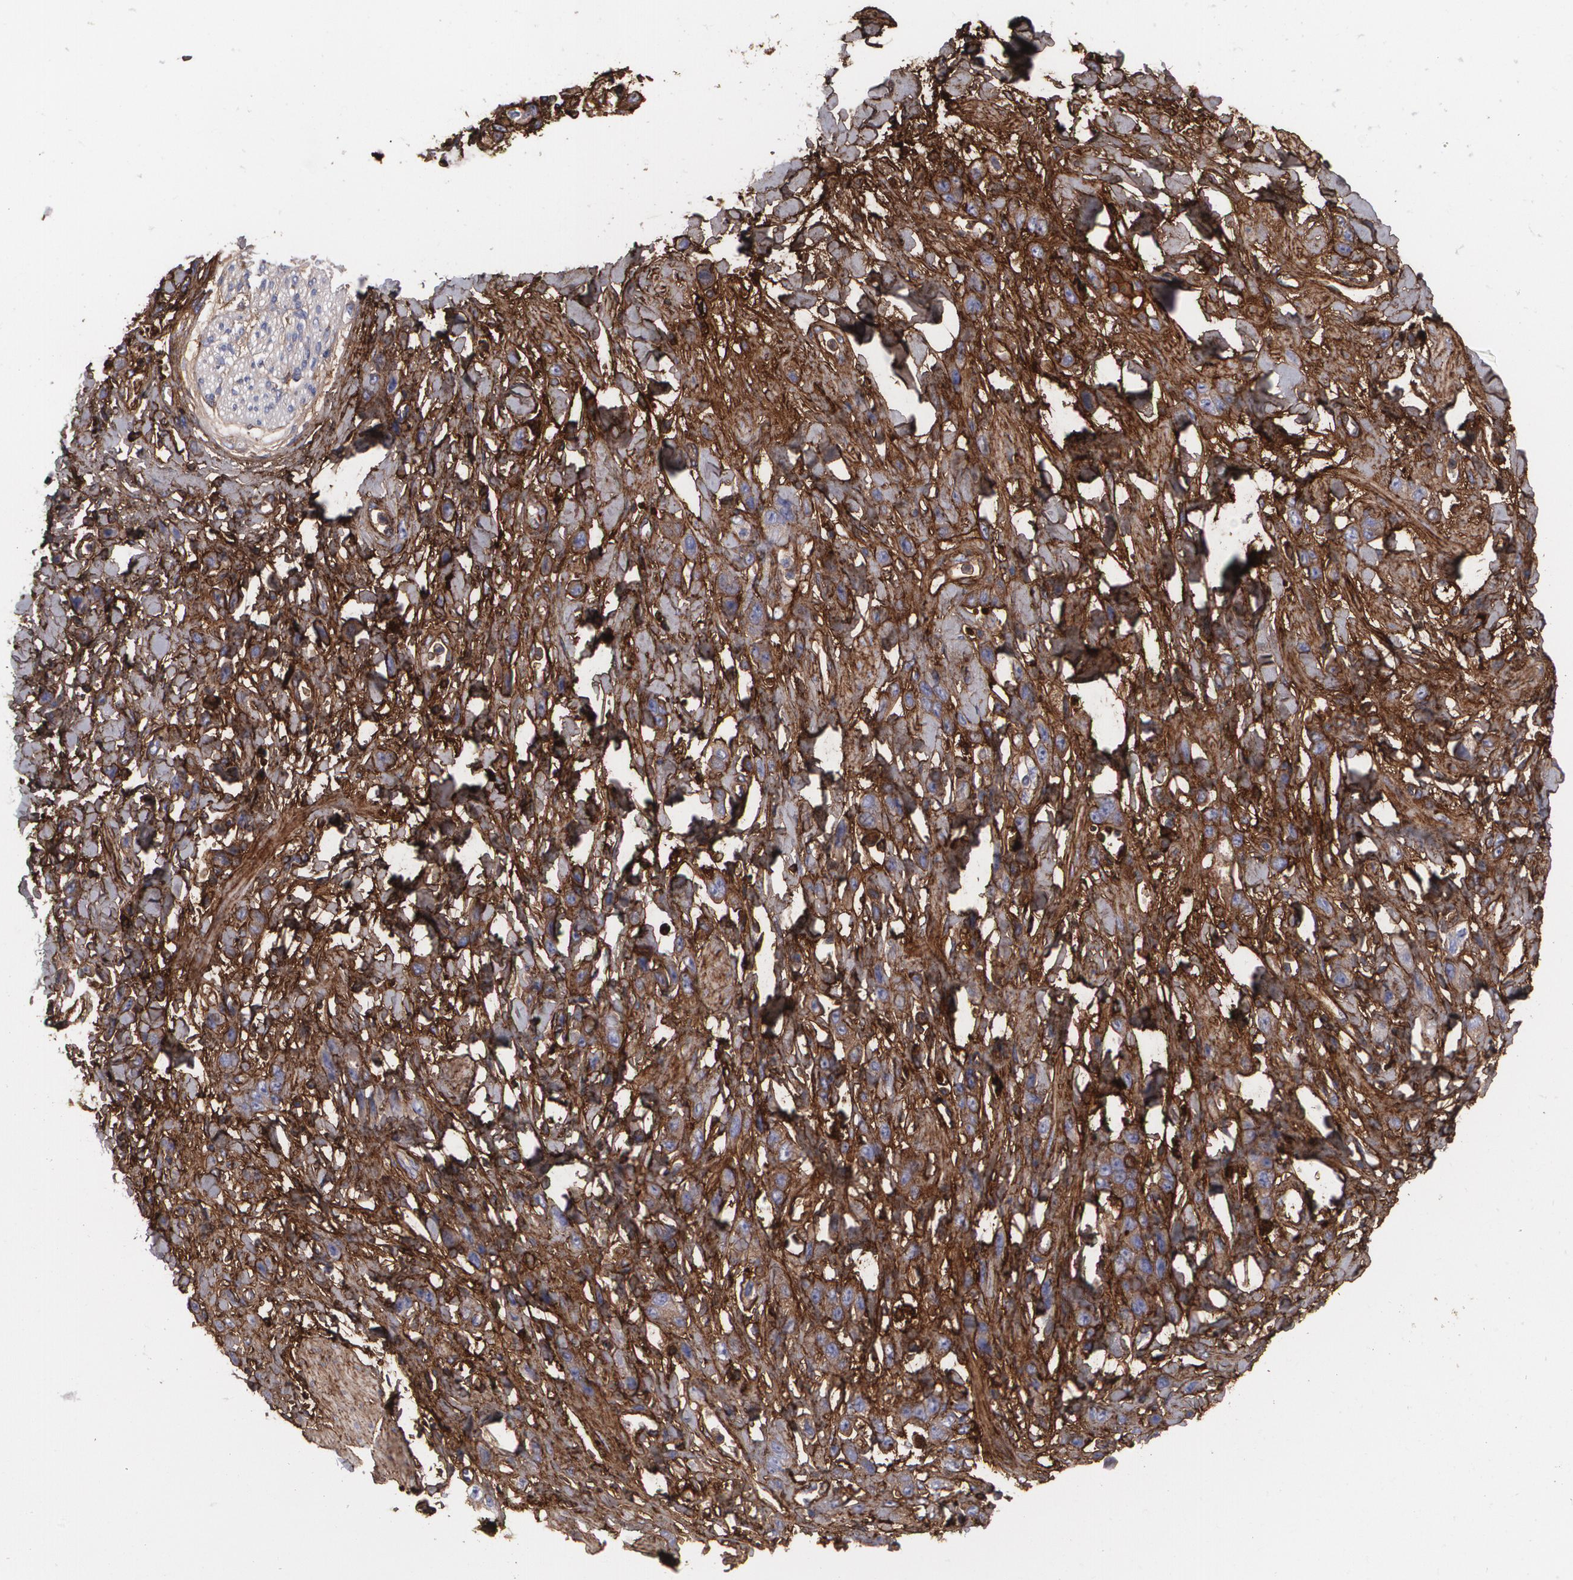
{"staining": {"intensity": "strong", "quantity": ">75%", "location": "cytoplasmic/membranous"}, "tissue": "stomach cancer", "cell_type": "Tumor cells", "image_type": "cancer", "snomed": [{"axis": "morphology", "description": "Normal tissue, NOS"}, {"axis": "morphology", "description": "Adenocarcinoma, NOS"}, {"axis": "topography", "description": "Stomach"}], "caption": "Protein staining by immunohistochemistry displays strong cytoplasmic/membranous positivity in approximately >75% of tumor cells in adenocarcinoma (stomach).", "gene": "FBLN1", "patient": {"sex": "male", "age": 82}}